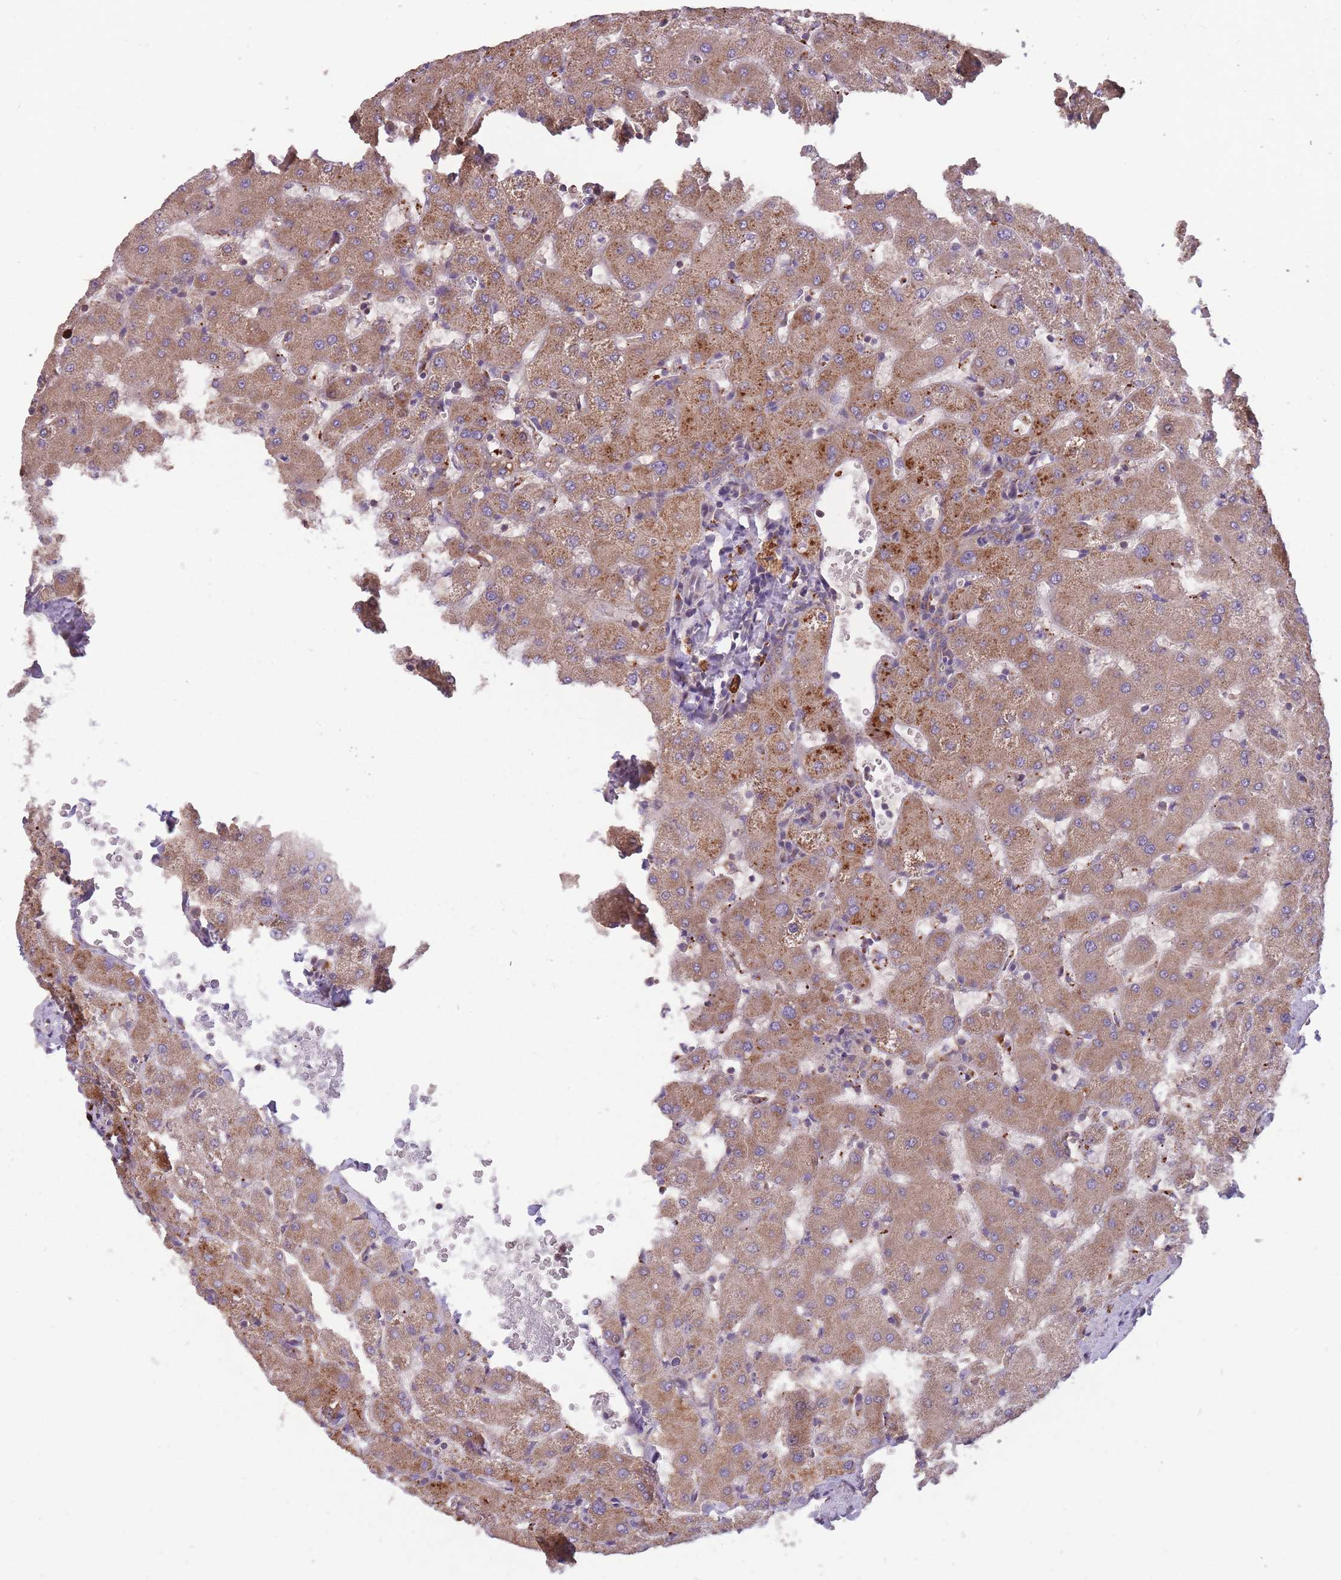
{"staining": {"intensity": "moderate", "quantity": "25%-75%", "location": "cytoplasmic/membranous"}, "tissue": "liver", "cell_type": "Cholangiocytes", "image_type": "normal", "snomed": [{"axis": "morphology", "description": "Normal tissue, NOS"}, {"axis": "topography", "description": "Liver"}], "caption": "Protein analysis of normal liver displays moderate cytoplasmic/membranous expression in about 25%-75% of cholangiocytes. The staining was performed using DAB (3,3'-diaminobenzidine), with brown indicating positive protein expression. Nuclei are stained blue with hematoxylin.", "gene": "ITPKC", "patient": {"sex": "female", "age": 63}}